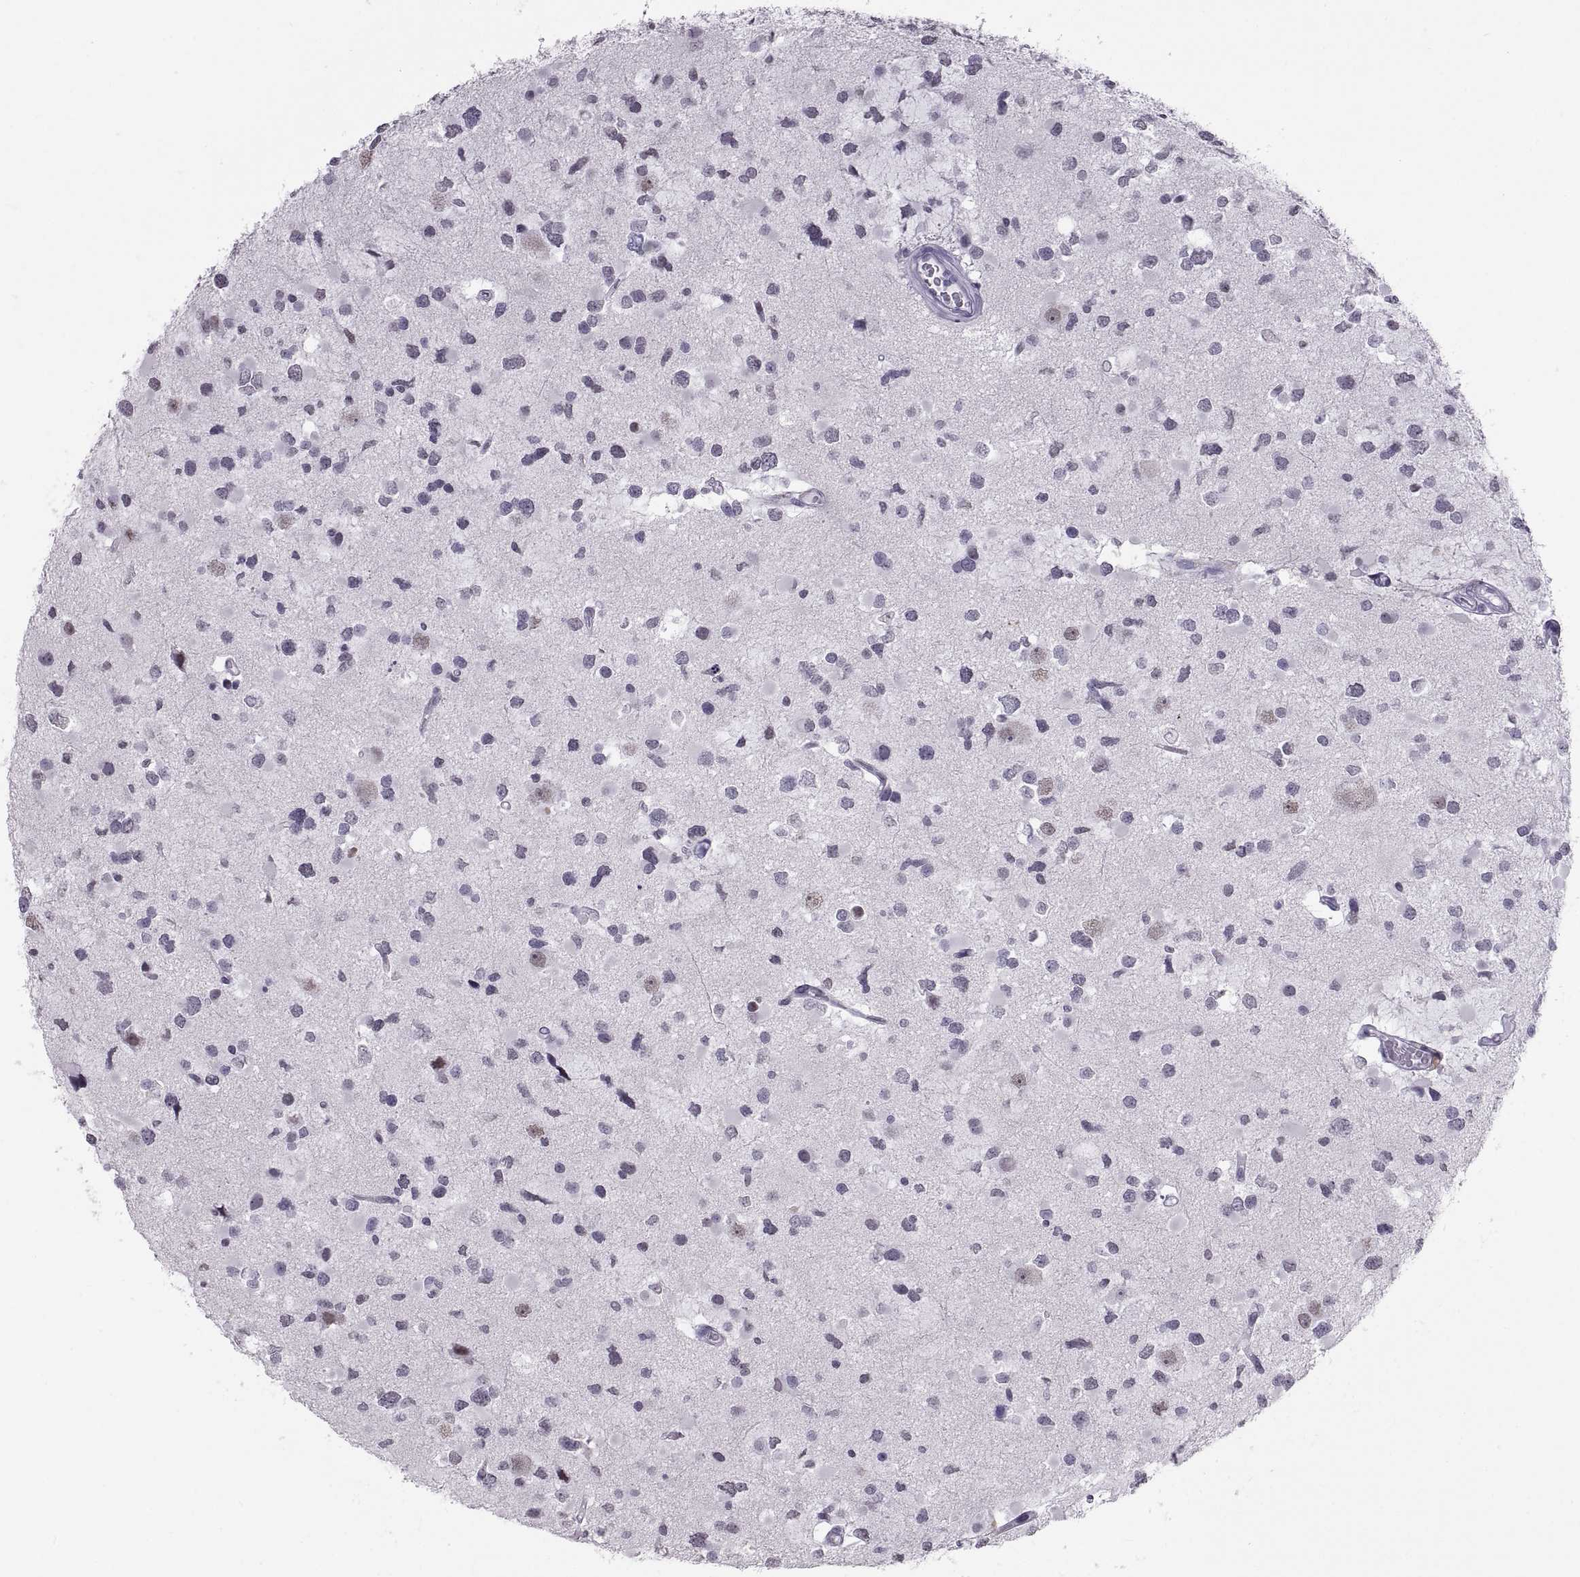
{"staining": {"intensity": "negative", "quantity": "none", "location": "none"}, "tissue": "glioma", "cell_type": "Tumor cells", "image_type": "cancer", "snomed": [{"axis": "morphology", "description": "Glioma, malignant, Low grade"}, {"axis": "topography", "description": "Brain"}], "caption": "Glioma was stained to show a protein in brown. There is no significant positivity in tumor cells. (DAB immunohistochemistry (IHC), high magnification).", "gene": "CARTPT", "patient": {"sex": "female", "age": 32}}